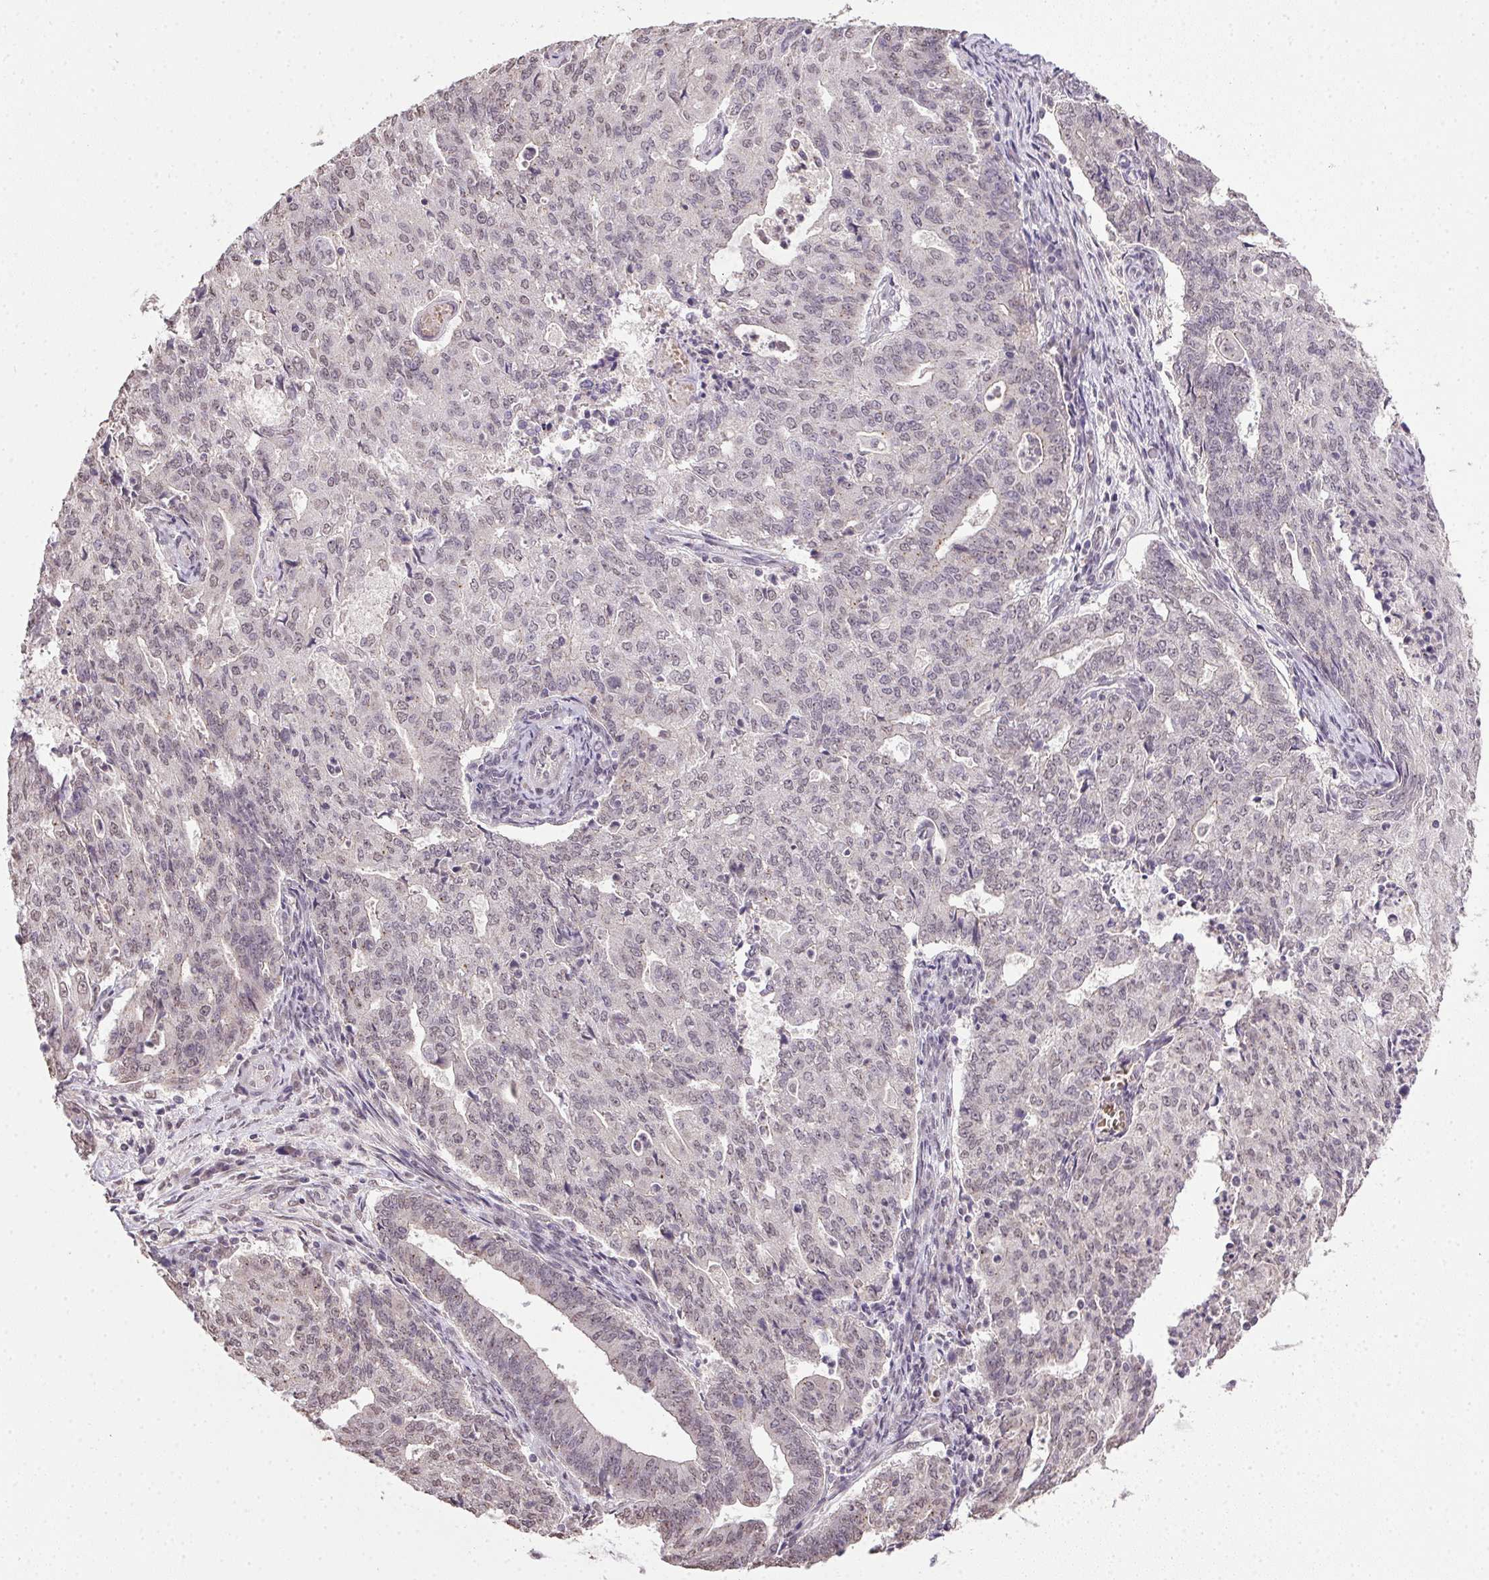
{"staining": {"intensity": "weak", "quantity": "<25%", "location": "nuclear"}, "tissue": "endometrial cancer", "cell_type": "Tumor cells", "image_type": "cancer", "snomed": [{"axis": "morphology", "description": "Adenocarcinoma, NOS"}, {"axis": "topography", "description": "Endometrium"}], "caption": "An IHC histopathology image of endometrial adenocarcinoma is shown. There is no staining in tumor cells of endometrial adenocarcinoma.", "gene": "PPP4R4", "patient": {"sex": "female", "age": 82}}